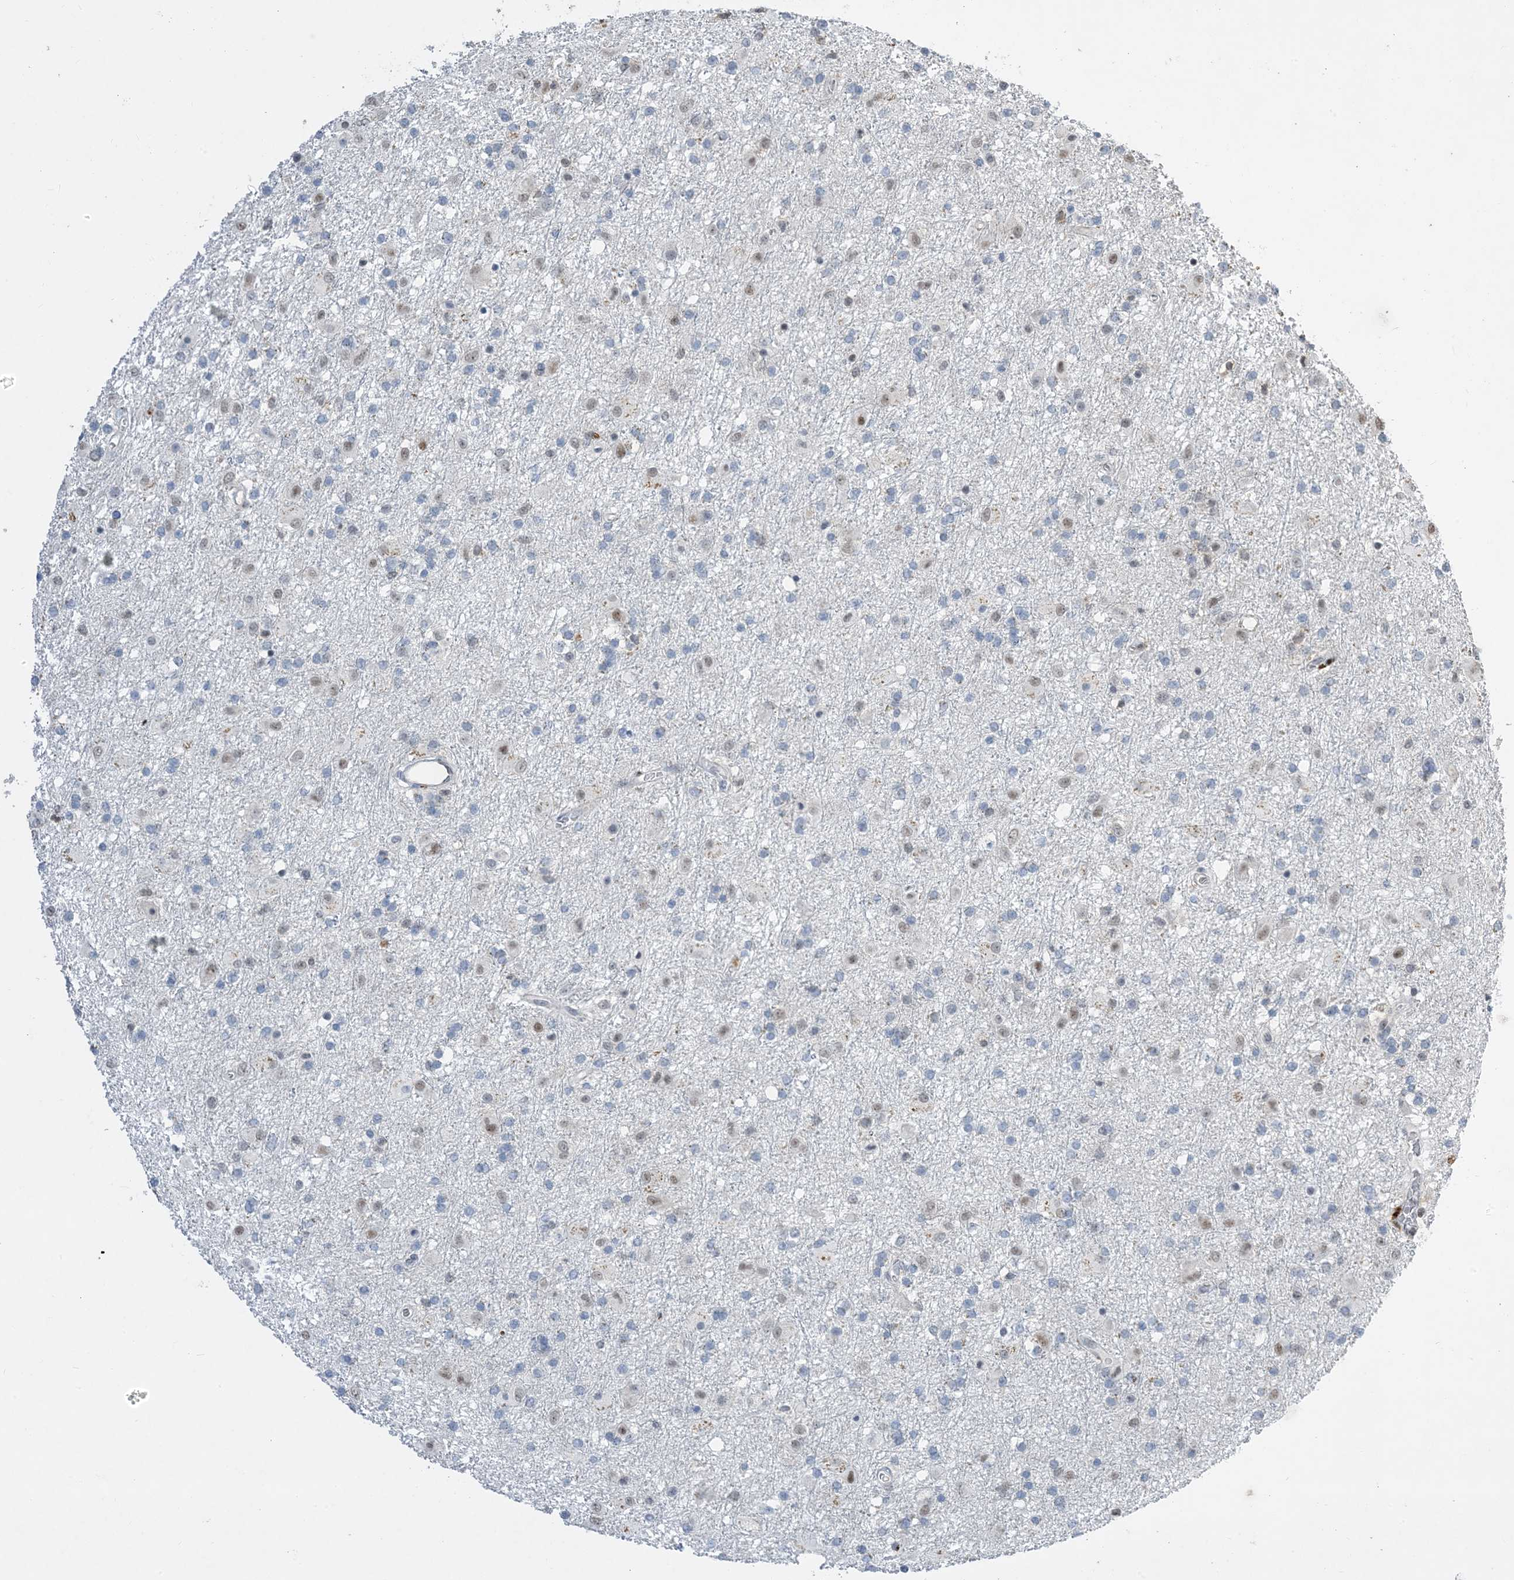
{"staining": {"intensity": "weak", "quantity": "<25%", "location": "nuclear"}, "tissue": "glioma", "cell_type": "Tumor cells", "image_type": "cancer", "snomed": [{"axis": "morphology", "description": "Glioma, malignant, Low grade"}, {"axis": "topography", "description": "Brain"}], "caption": "Immunohistochemistry micrograph of human low-grade glioma (malignant) stained for a protein (brown), which shows no staining in tumor cells. Nuclei are stained in blue.", "gene": "SLC25A53", "patient": {"sex": "male", "age": 65}}